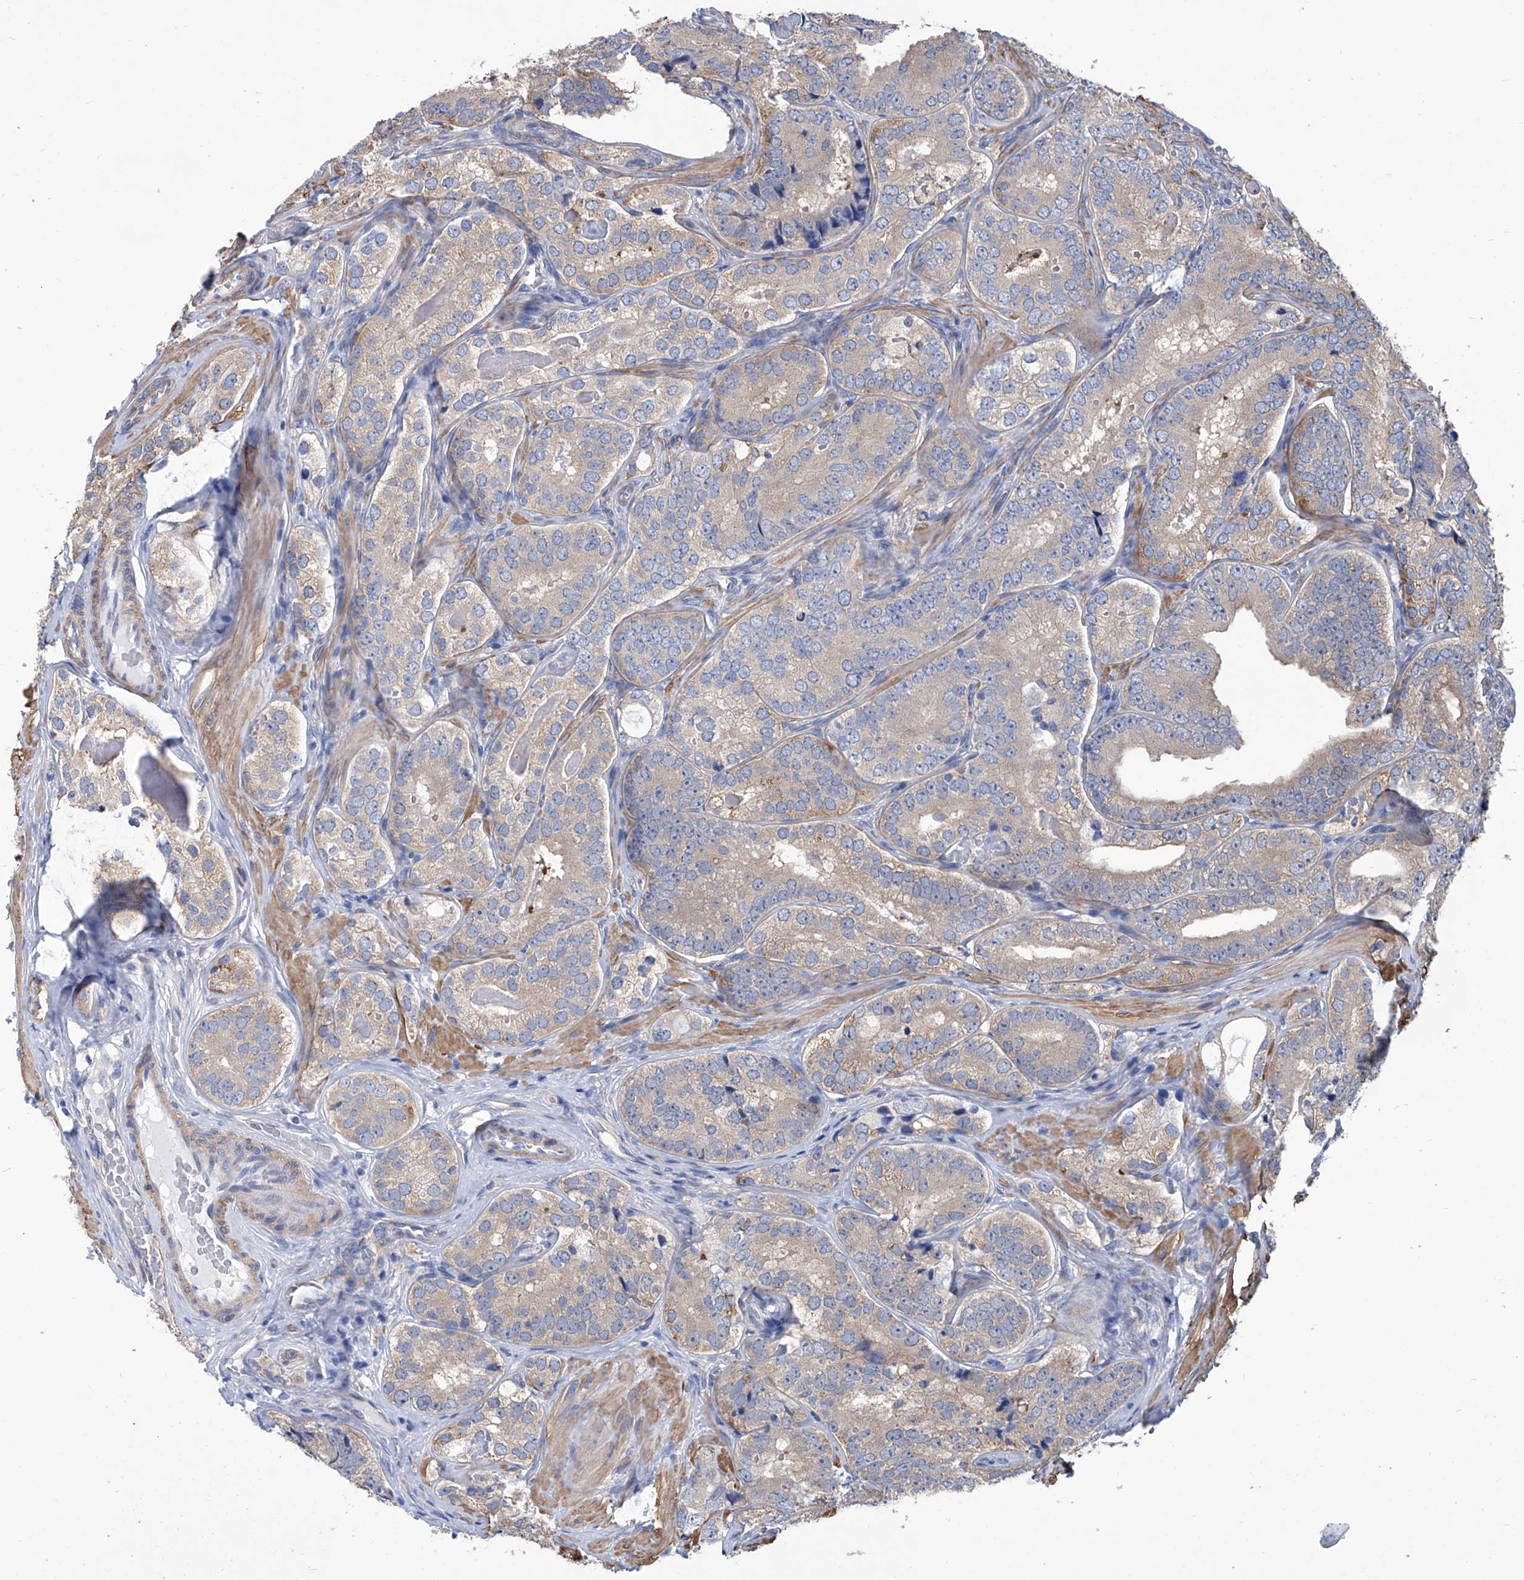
{"staining": {"intensity": "moderate", "quantity": "<25%", "location": "cytoplasmic/membranous"}, "tissue": "prostate cancer", "cell_type": "Tumor cells", "image_type": "cancer", "snomed": [{"axis": "morphology", "description": "Adenocarcinoma, High grade"}, {"axis": "topography", "description": "Prostate"}], "caption": "Immunohistochemistry (IHC) histopathology image of neoplastic tissue: human prostate adenocarcinoma (high-grade) stained using IHC demonstrates low levels of moderate protein expression localized specifically in the cytoplasmic/membranous of tumor cells, appearing as a cytoplasmic/membranous brown color.", "gene": "SMS", "patient": {"sex": "male", "age": 56}}